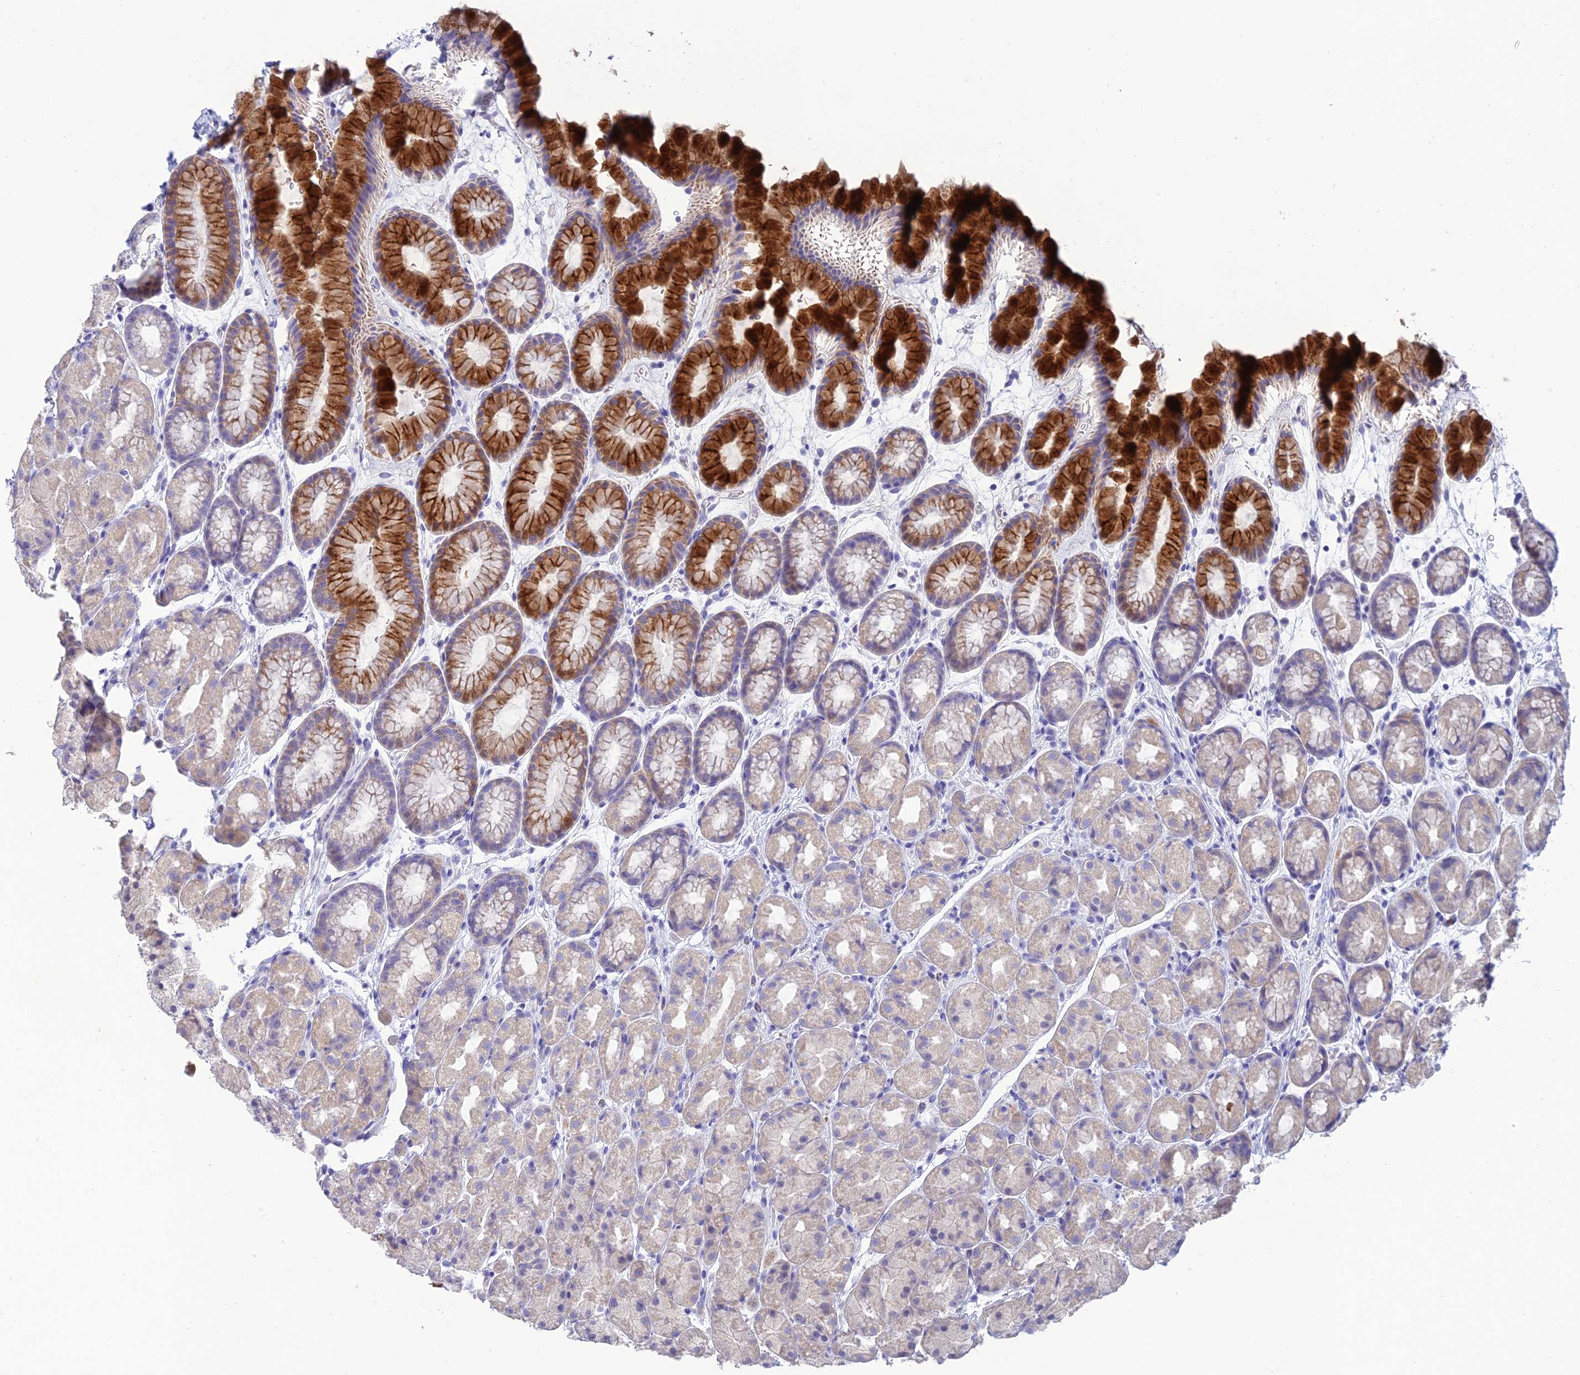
{"staining": {"intensity": "strong", "quantity": "<25%", "location": "cytoplasmic/membranous"}, "tissue": "stomach", "cell_type": "Glandular cells", "image_type": "normal", "snomed": [{"axis": "morphology", "description": "Normal tissue, NOS"}, {"axis": "topography", "description": "Stomach, upper"}, {"axis": "topography", "description": "Stomach"}], "caption": "Human stomach stained with a protein marker reveals strong staining in glandular cells.", "gene": "MAL2", "patient": {"sex": "male", "age": 47}}